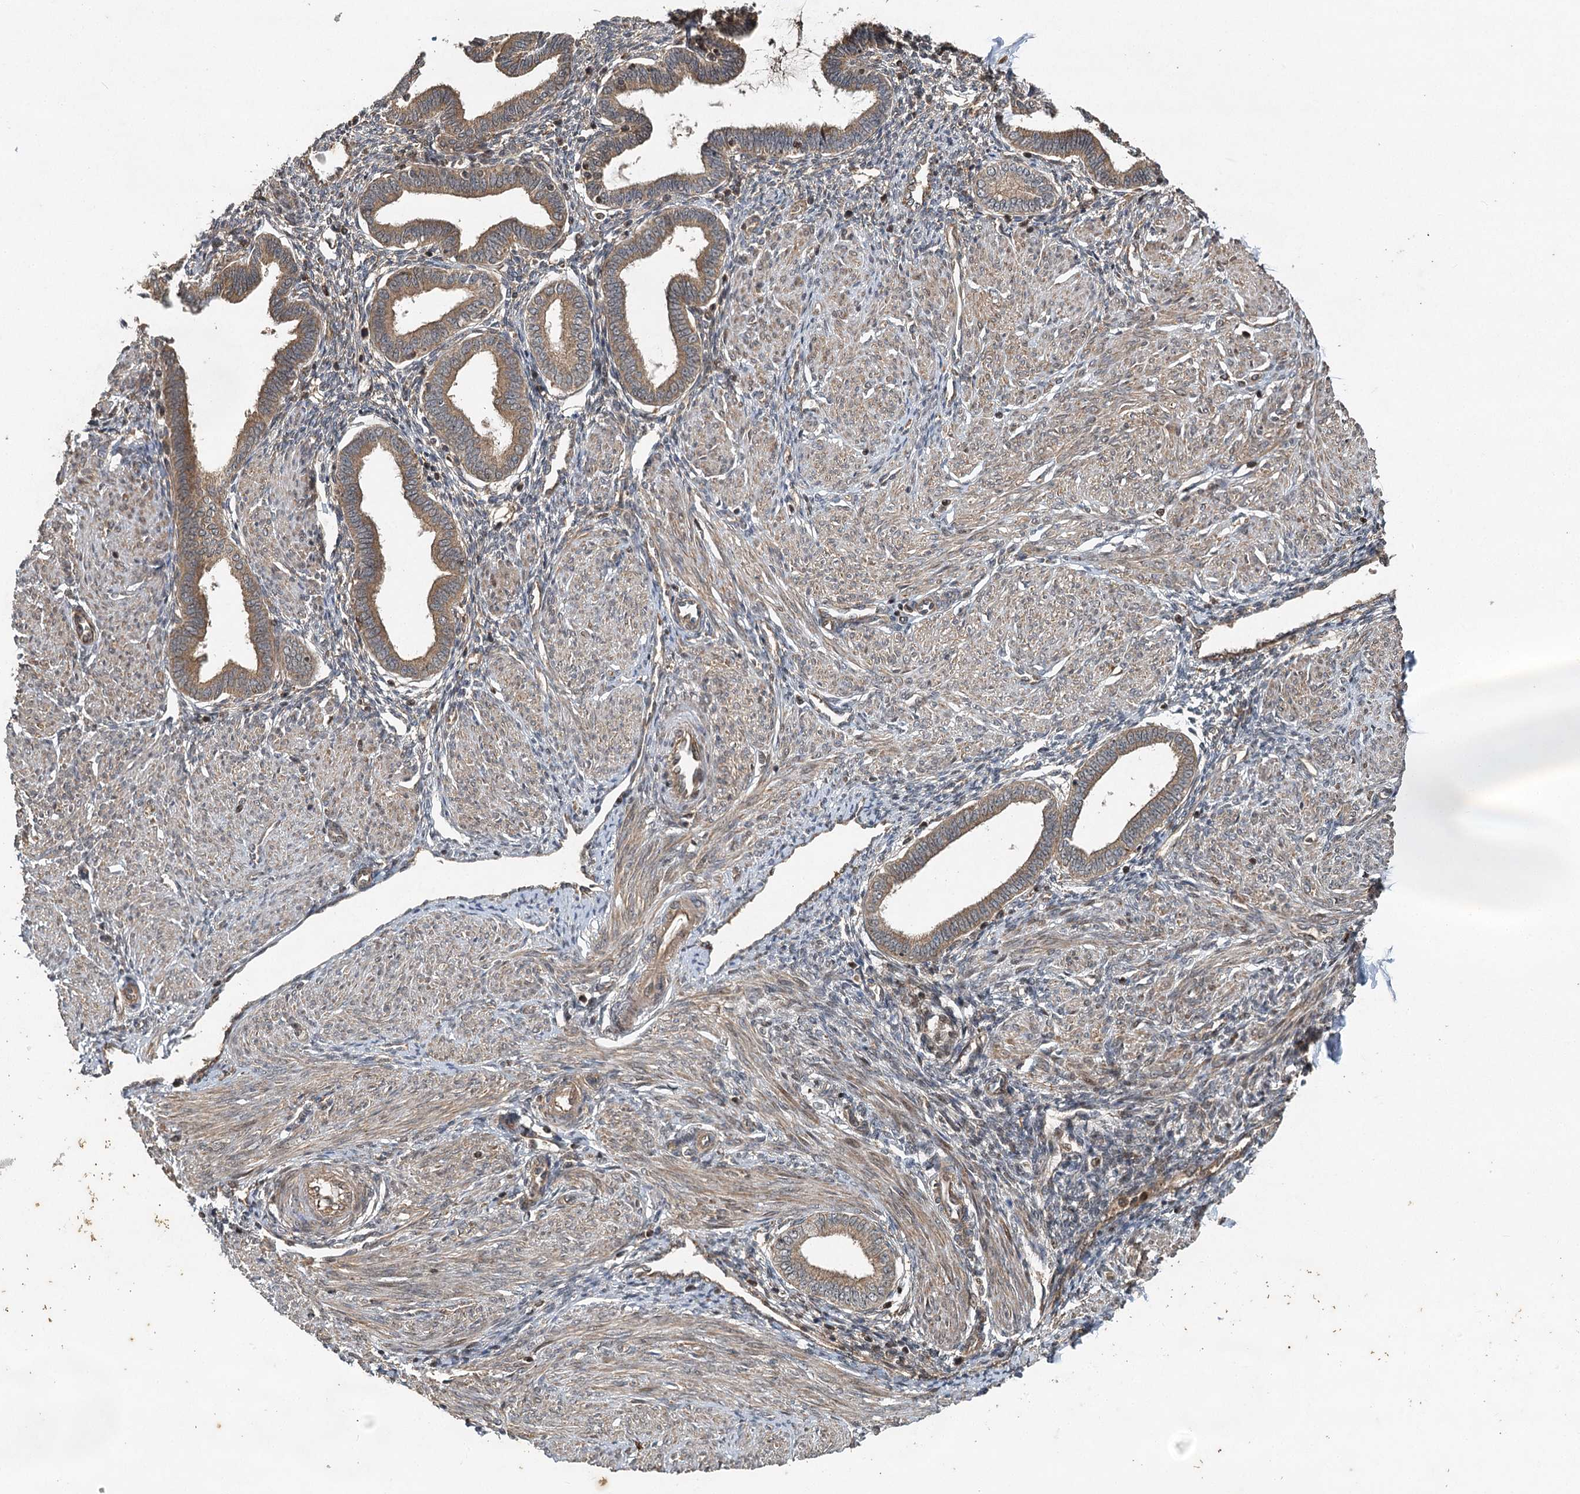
{"staining": {"intensity": "moderate", "quantity": ">75%", "location": "cytoplasmic/membranous"}, "tissue": "endometrium", "cell_type": "Cells in endometrial stroma", "image_type": "normal", "snomed": [{"axis": "morphology", "description": "Normal tissue, NOS"}, {"axis": "topography", "description": "Endometrium"}], "caption": "An immunohistochemistry (IHC) image of normal tissue is shown. Protein staining in brown labels moderate cytoplasmic/membranous positivity in endometrium within cells in endometrial stroma.", "gene": "INSIG2", "patient": {"sex": "female", "age": 53}}